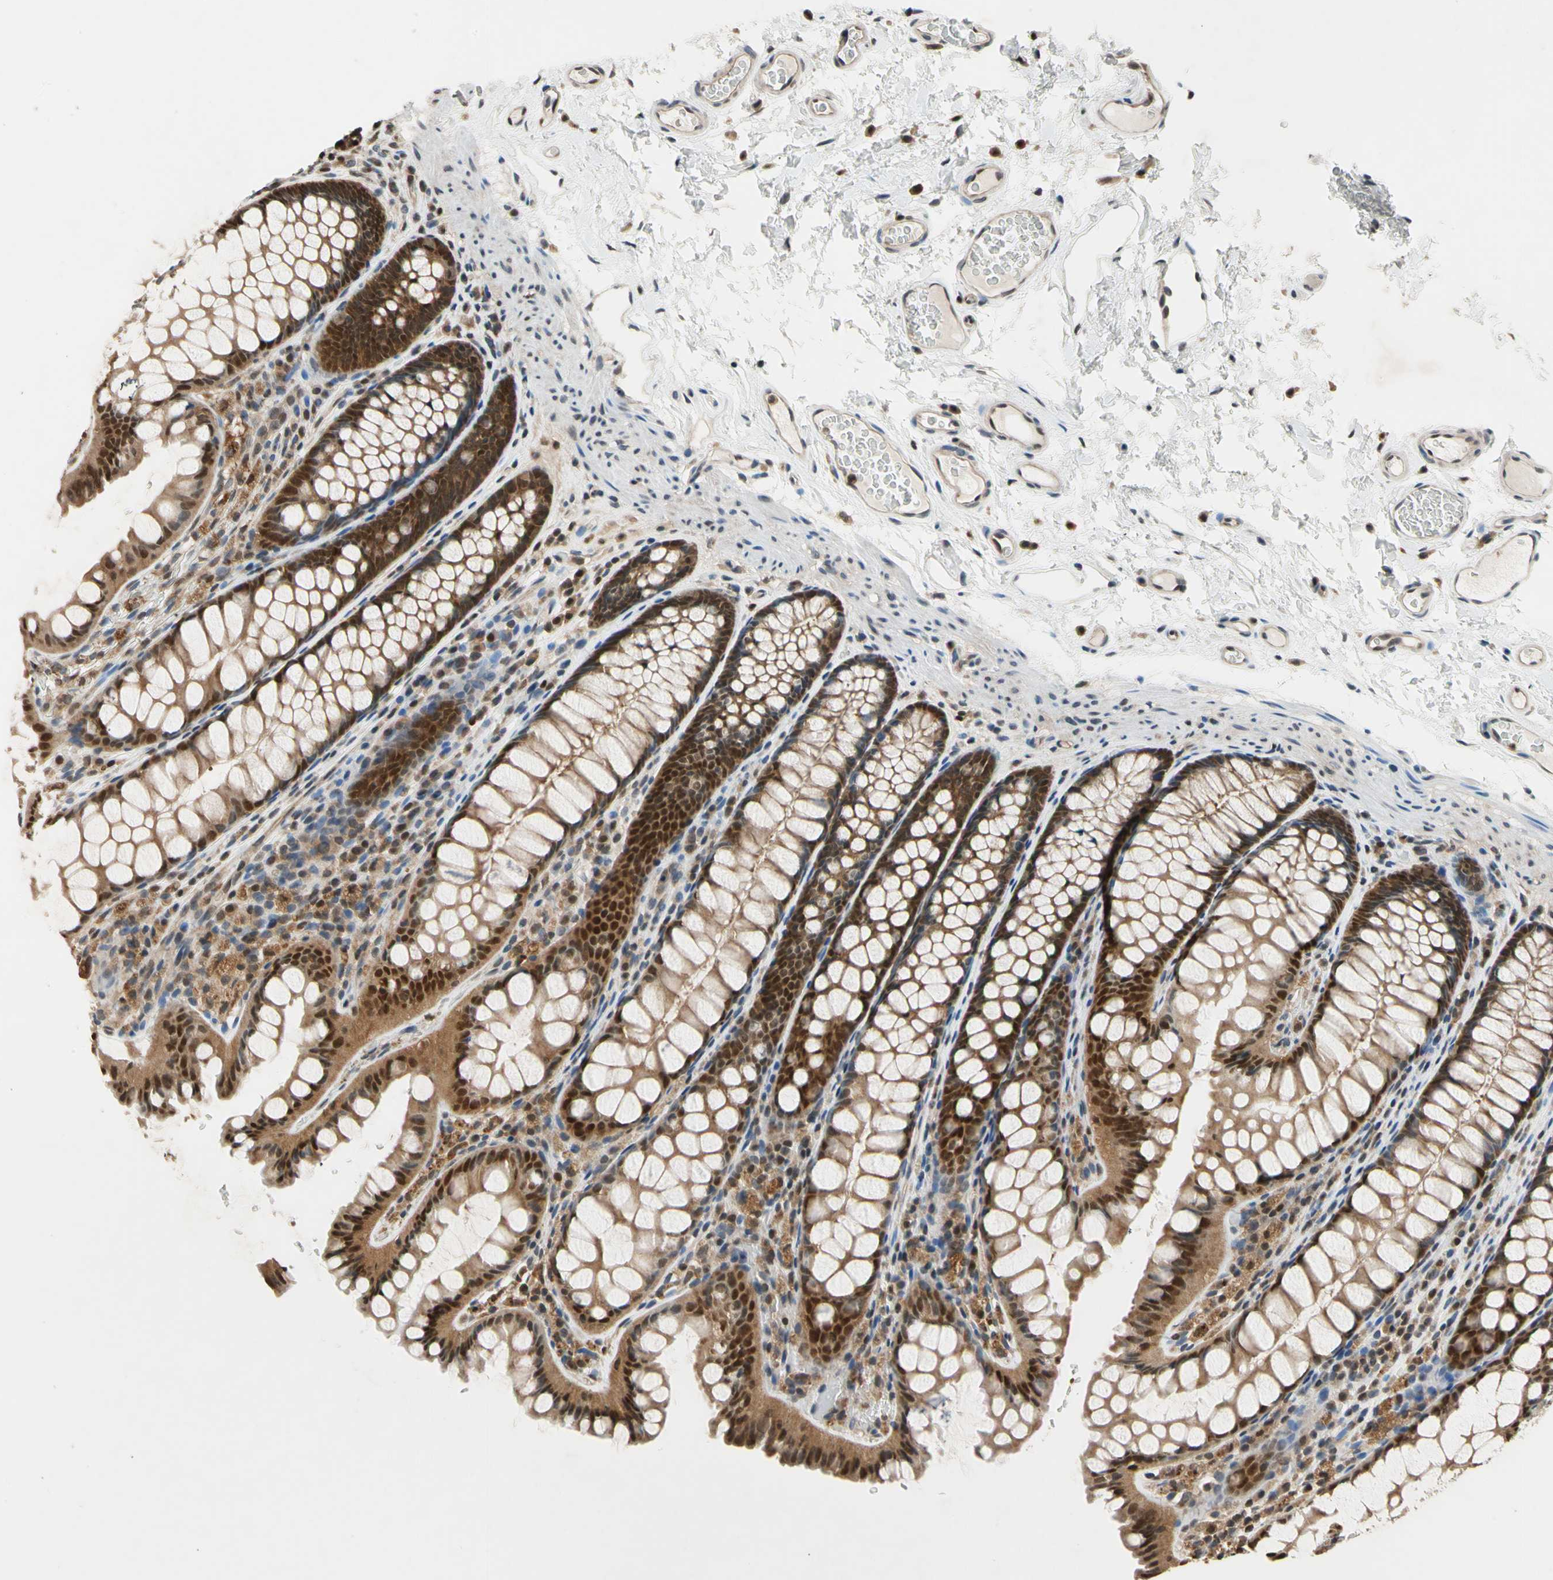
{"staining": {"intensity": "weak", "quantity": ">75%", "location": "cytoplasmic/membranous,nuclear"}, "tissue": "colon", "cell_type": "Endothelial cells", "image_type": "normal", "snomed": [{"axis": "morphology", "description": "Normal tissue, NOS"}, {"axis": "topography", "description": "Colon"}], "caption": "Immunohistochemical staining of benign colon displays >75% levels of weak cytoplasmic/membranous,nuclear protein positivity in approximately >75% of endothelial cells.", "gene": "GSR", "patient": {"sex": "female", "age": 55}}